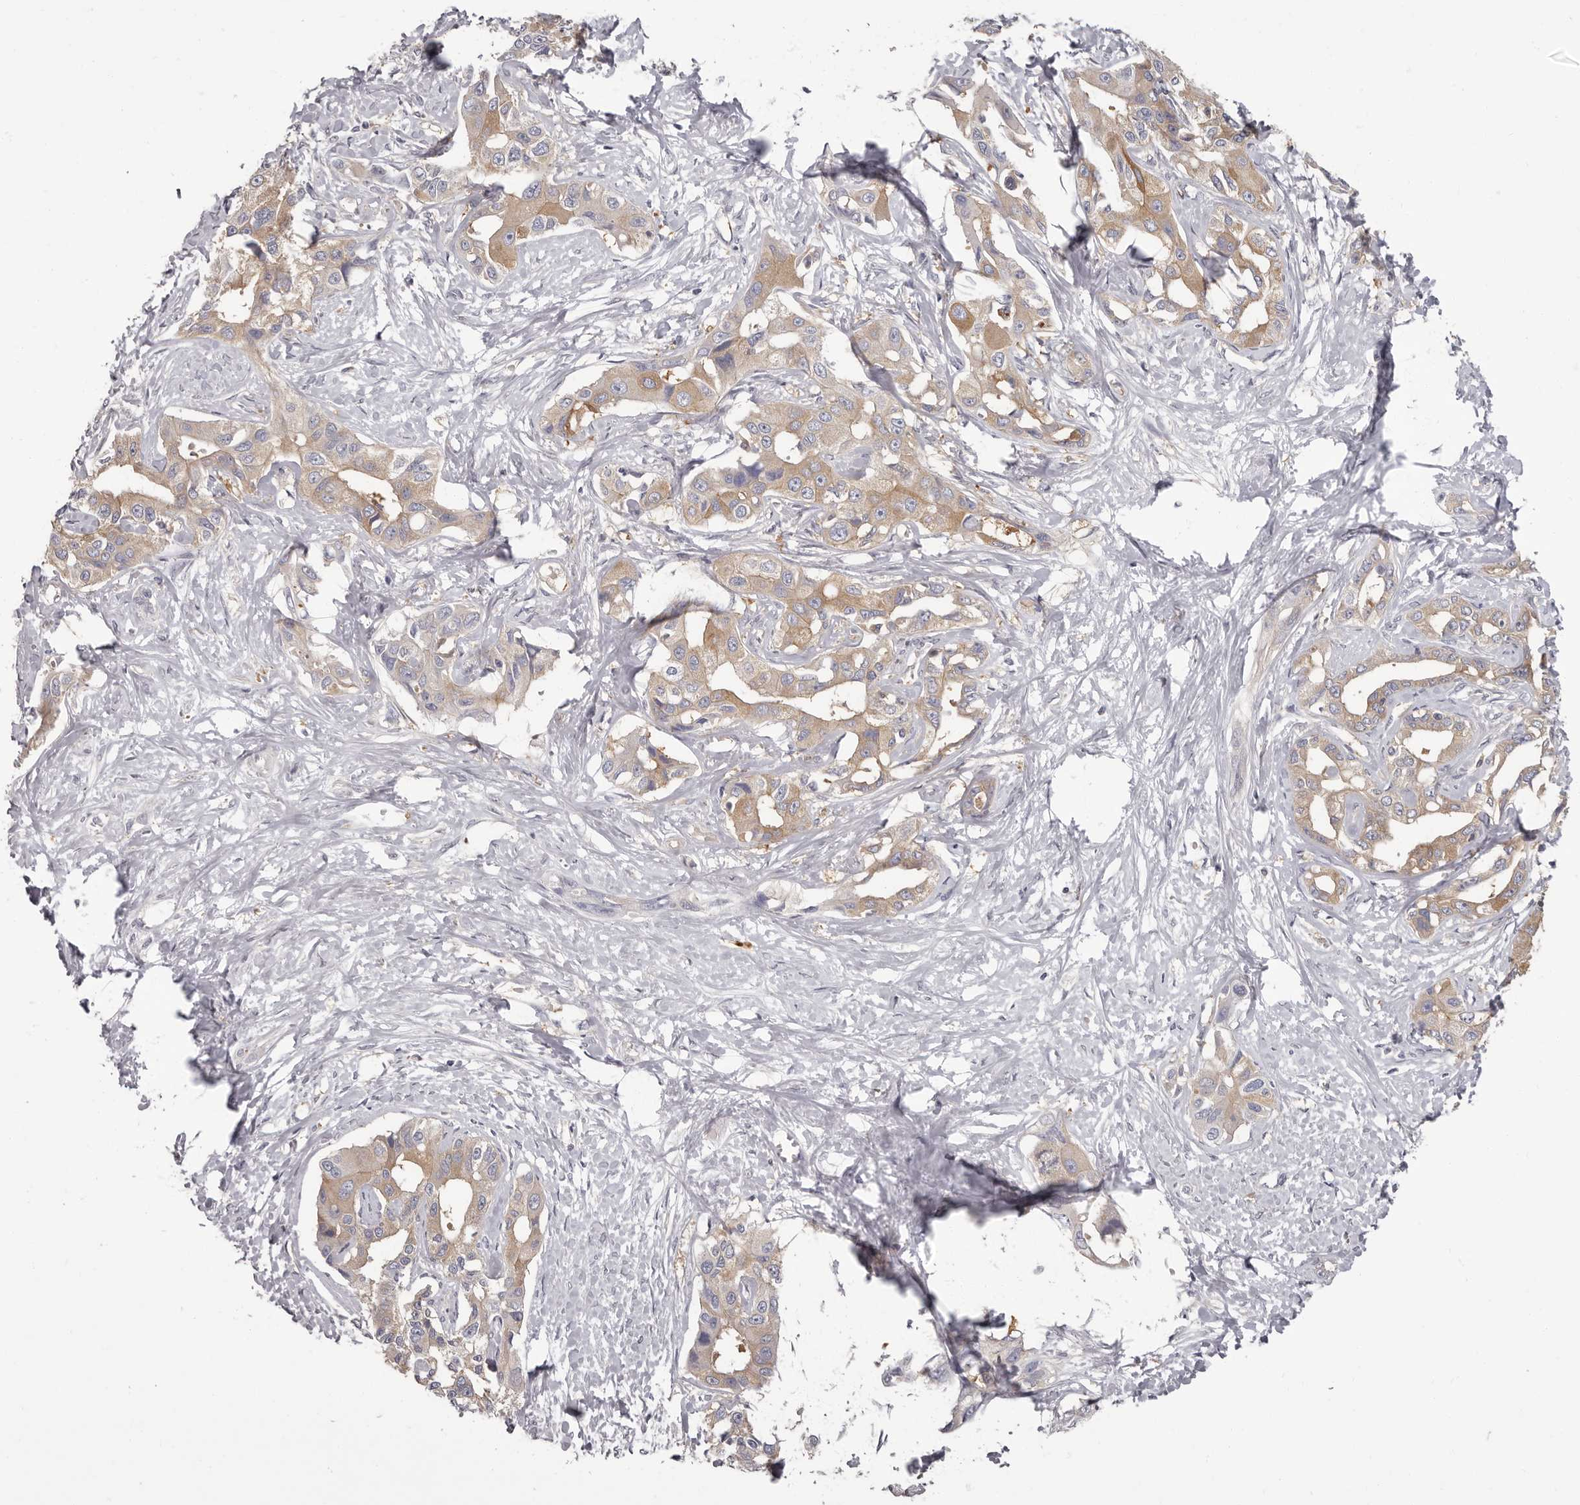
{"staining": {"intensity": "weak", "quantity": "25%-75%", "location": "cytoplasmic/membranous"}, "tissue": "liver cancer", "cell_type": "Tumor cells", "image_type": "cancer", "snomed": [{"axis": "morphology", "description": "Cholangiocarcinoma"}, {"axis": "topography", "description": "Liver"}], "caption": "High-magnification brightfield microscopy of cholangiocarcinoma (liver) stained with DAB (brown) and counterstained with hematoxylin (blue). tumor cells exhibit weak cytoplasmic/membranous staining is appreciated in about25%-75% of cells. The protein of interest is stained brown, and the nuclei are stained in blue (DAB IHC with brightfield microscopy, high magnification).", "gene": "APEH", "patient": {"sex": "male", "age": 59}}